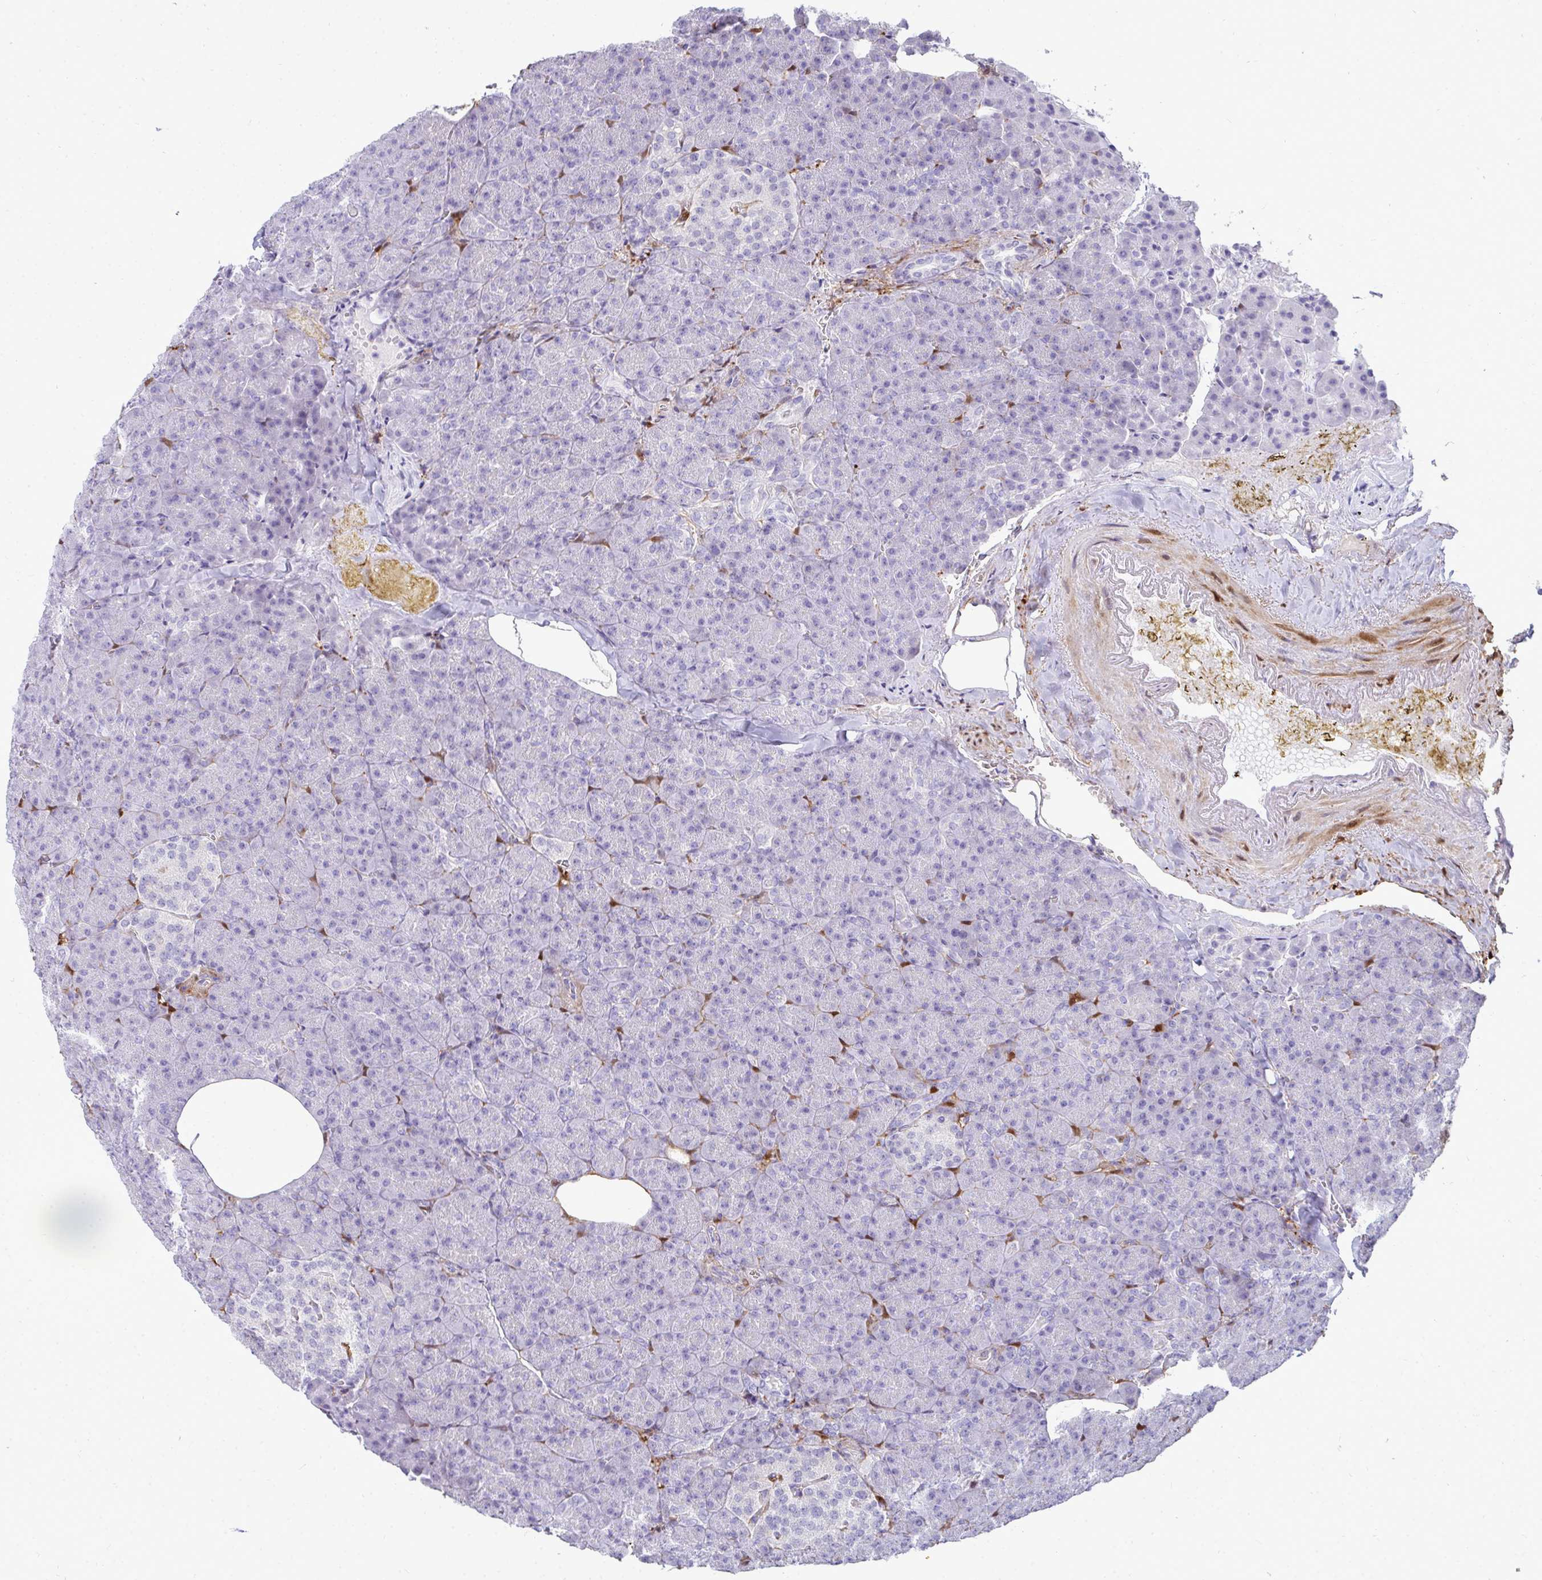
{"staining": {"intensity": "negative", "quantity": "none", "location": "none"}, "tissue": "pancreas", "cell_type": "Exocrine glandular cells", "image_type": "normal", "snomed": [{"axis": "morphology", "description": "Normal tissue, NOS"}, {"axis": "topography", "description": "Pancreas"}], "caption": "Immunohistochemical staining of normal pancreas demonstrates no significant positivity in exocrine glandular cells.", "gene": "HSPB6", "patient": {"sex": "female", "age": 74}}